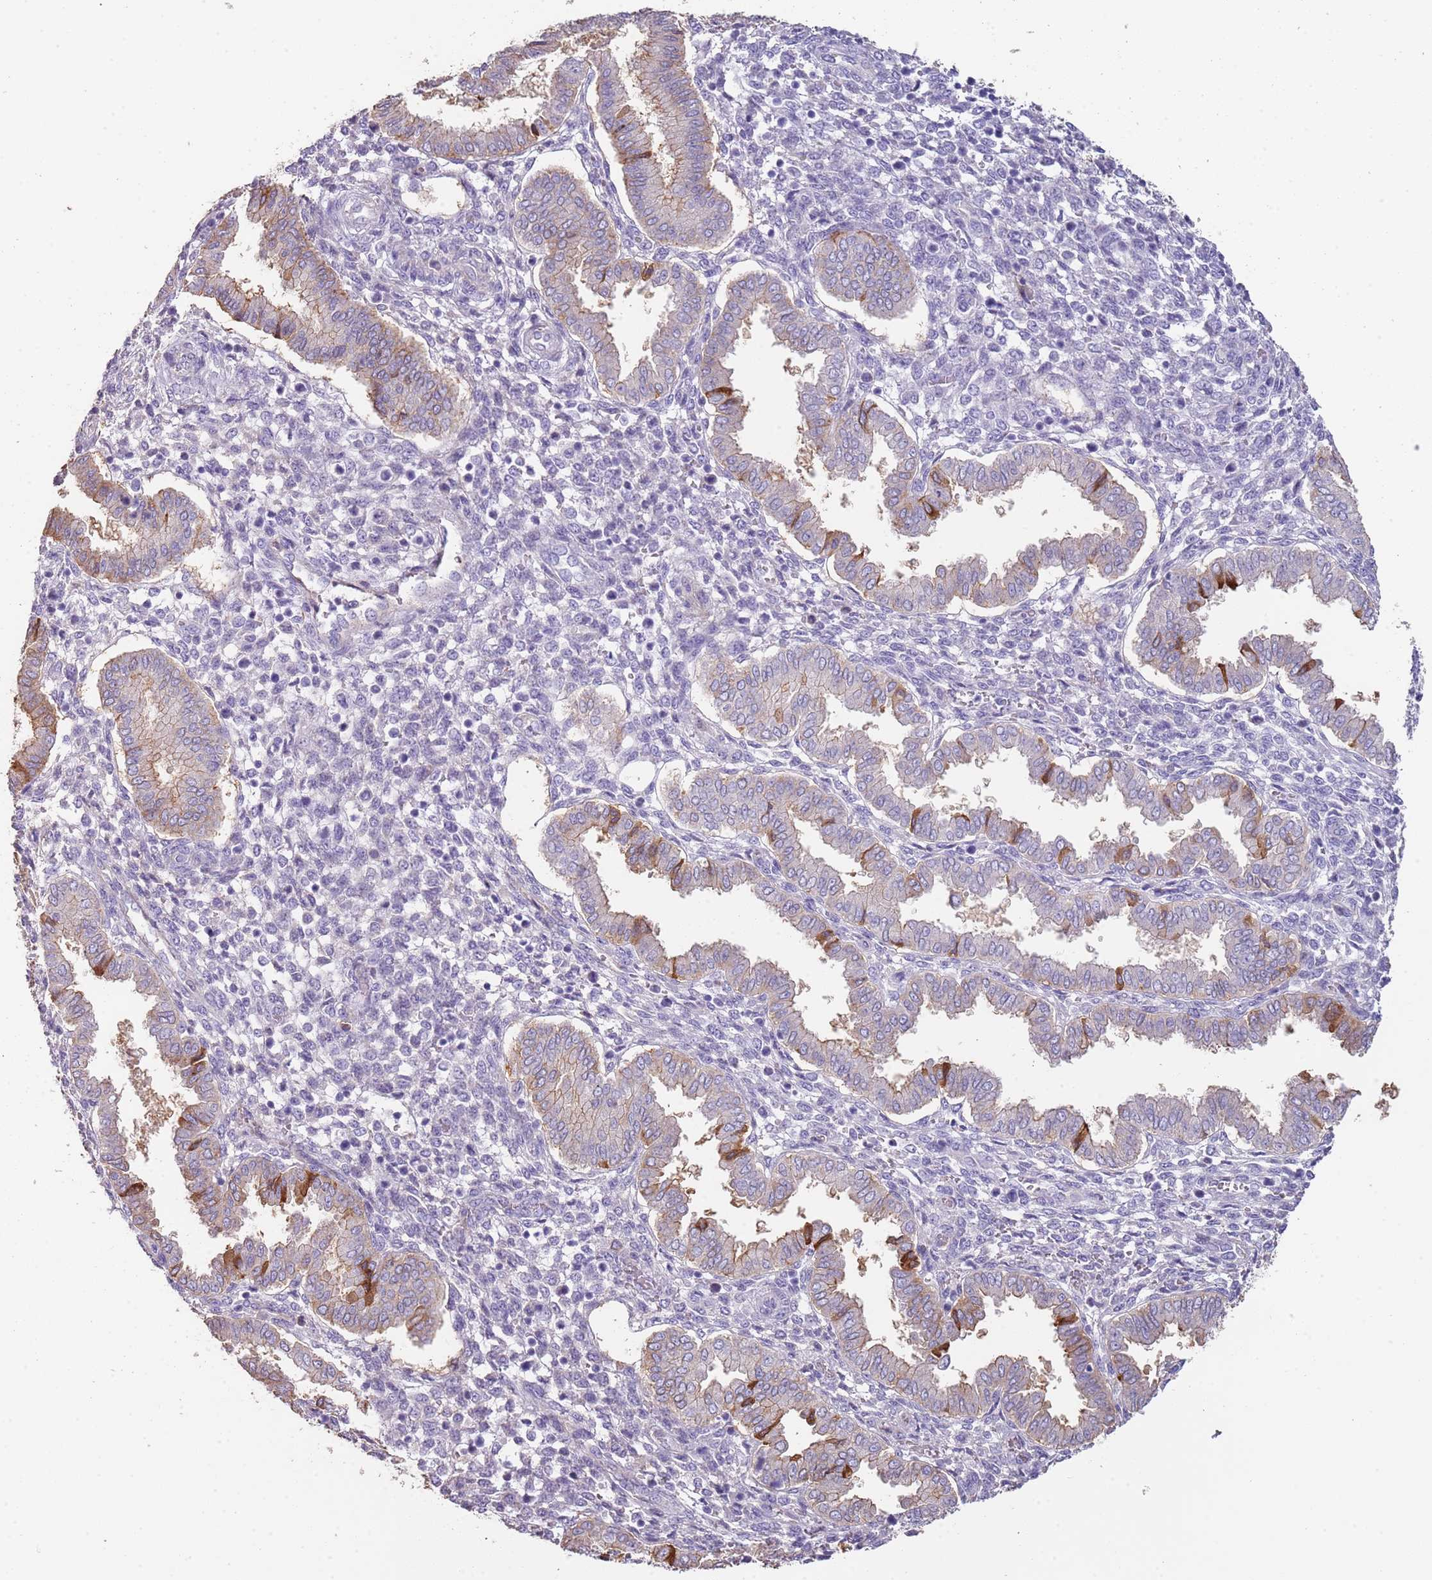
{"staining": {"intensity": "negative", "quantity": "none", "location": "none"}, "tissue": "endometrium", "cell_type": "Cells in endometrial stroma", "image_type": "normal", "snomed": [{"axis": "morphology", "description": "Normal tissue, NOS"}, {"axis": "topography", "description": "Endometrium"}], "caption": "Immunohistochemical staining of normal human endometrium reveals no significant positivity in cells in endometrial stroma.", "gene": "ENSG00000271254", "patient": {"sex": "female", "age": 24}}